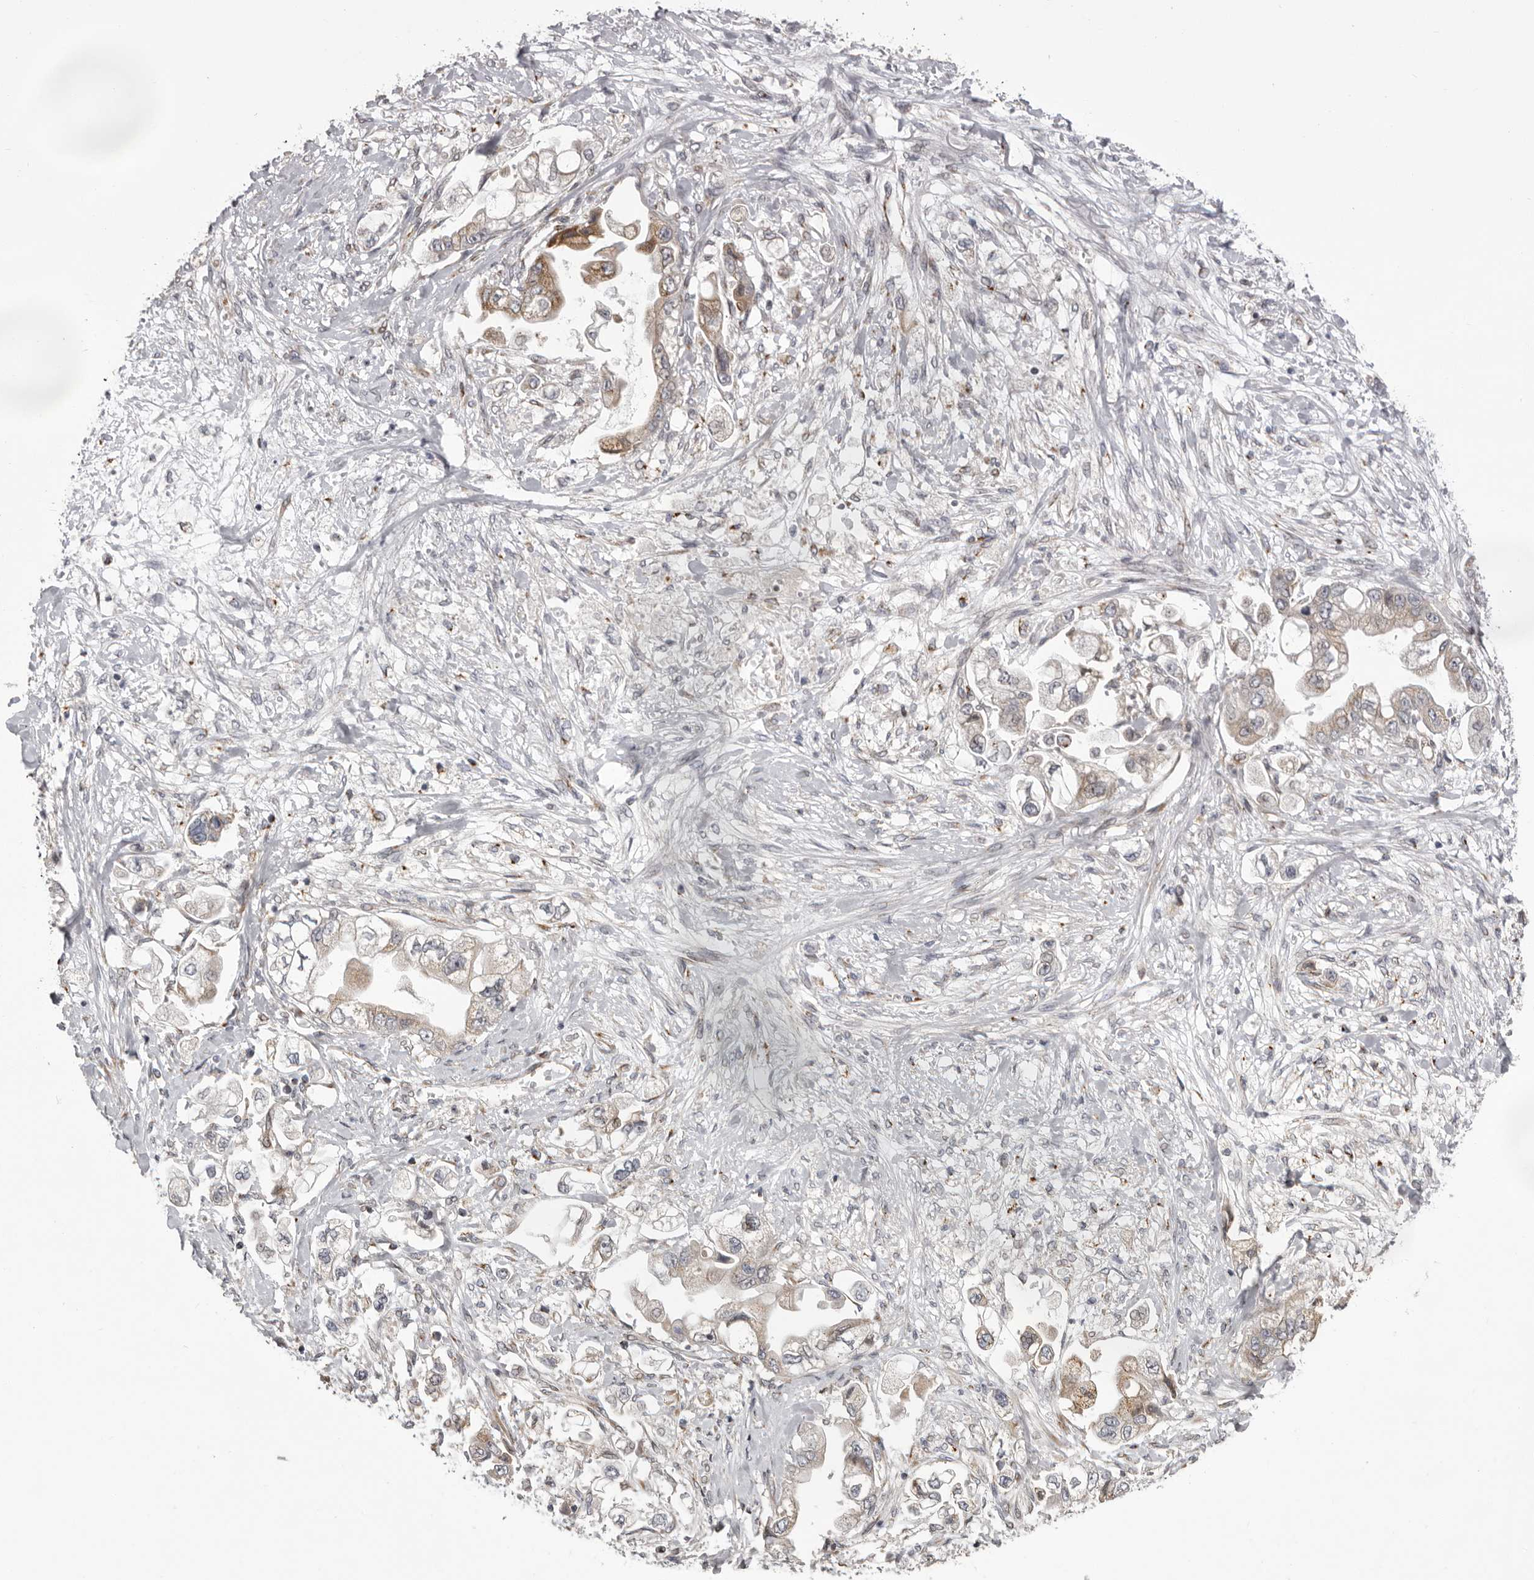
{"staining": {"intensity": "moderate", "quantity": "25%-75%", "location": "cytoplasmic/membranous"}, "tissue": "stomach cancer", "cell_type": "Tumor cells", "image_type": "cancer", "snomed": [{"axis": "morphology", "description": "Adenocarcinoma, NOS"}, {"axis": "topography", "description": "Stomach"}], "caption": "The image exhibits immunohistochemical staining of stomach adenocarcinoma. There is moderate cytoplasmic/membranous positivity is present in about 25%-75% of tumor cells.", "gene": "WDR47", "patient": {"sex": "male", "age": 62}}